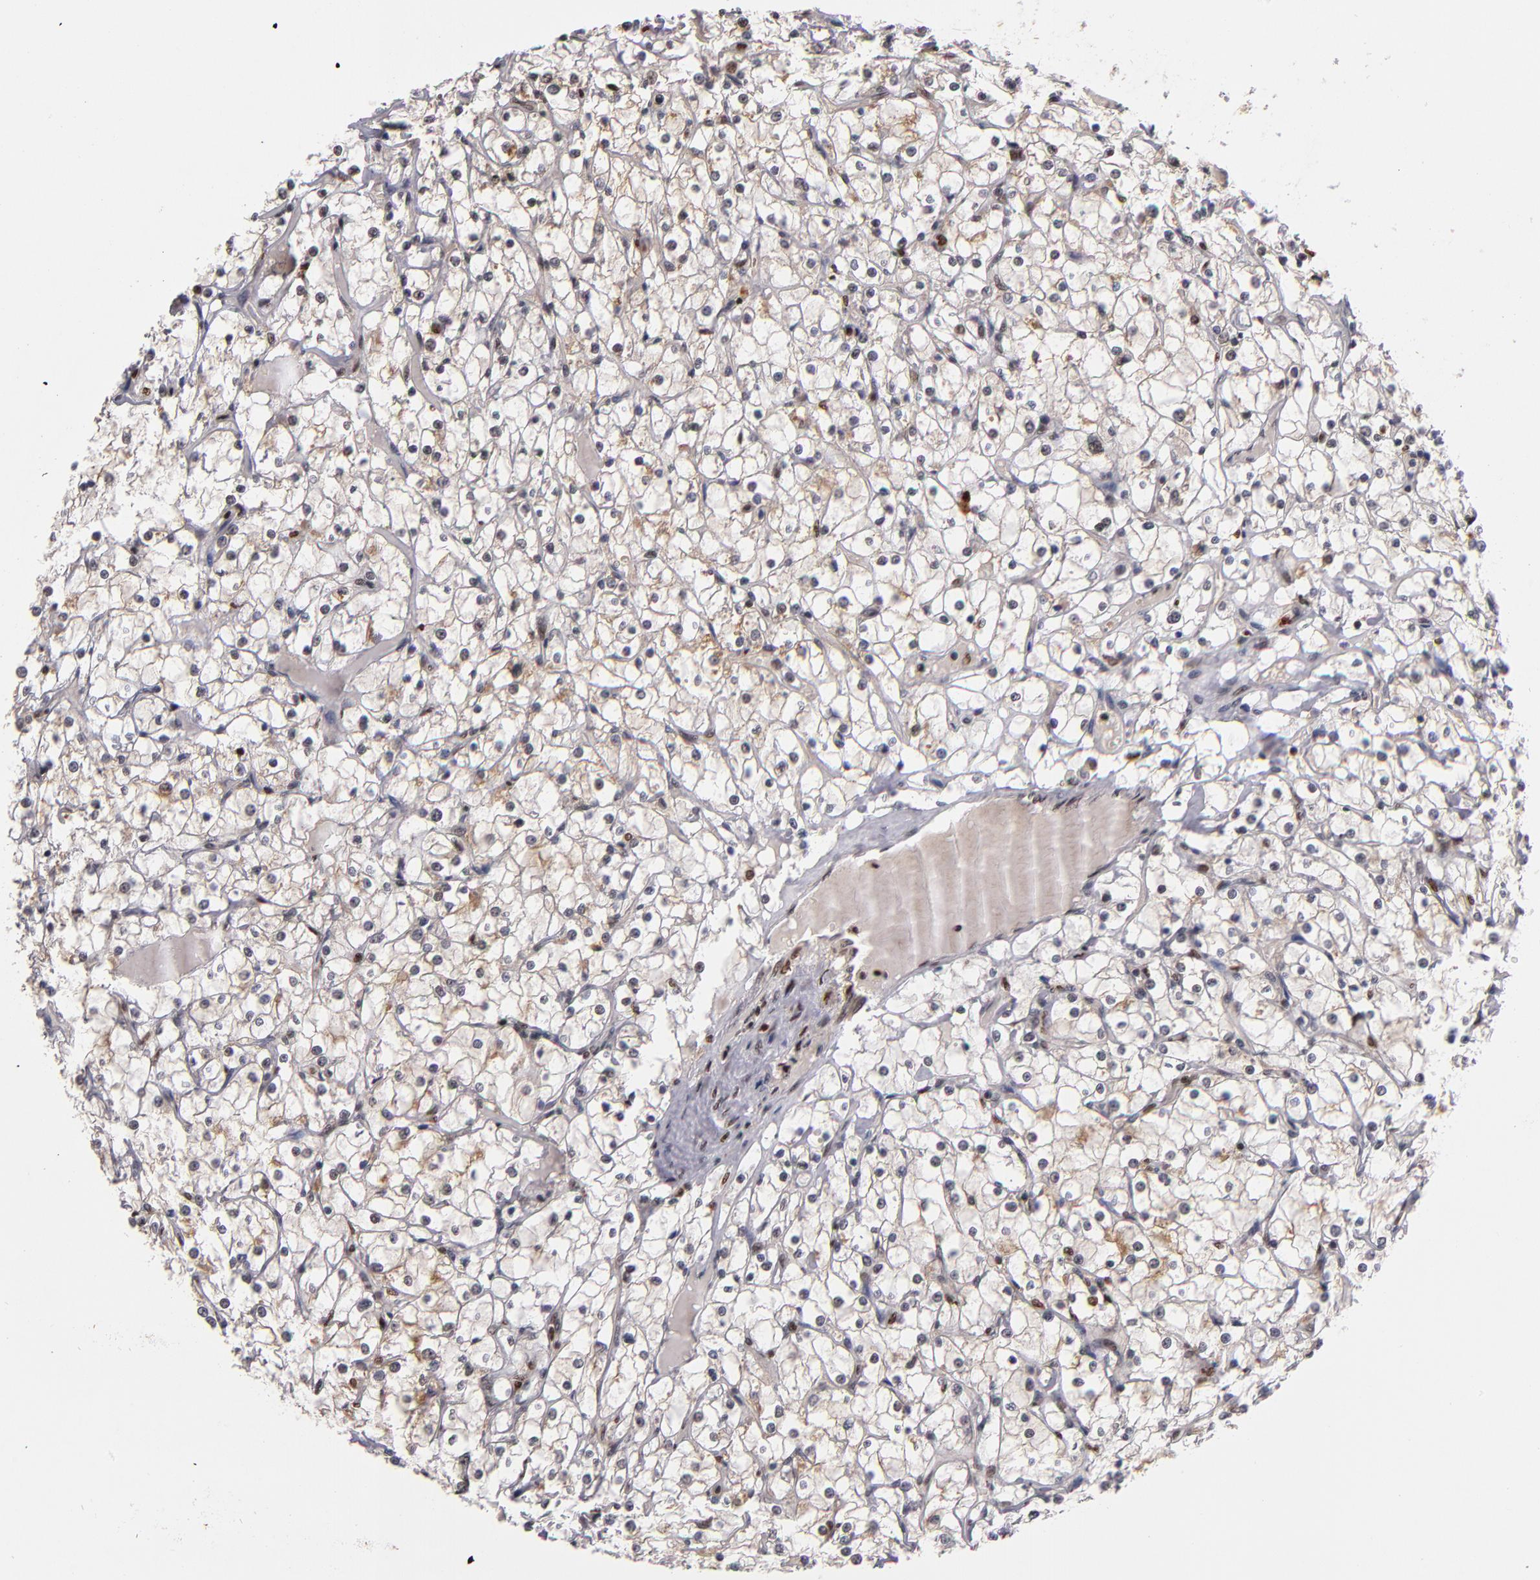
{"staining": {"intensity": "negative", "quantity": "none", "location": "none"}, "tissue": "renal cancer", "cell_type": "Tumor cells", "image_type": "cancer", "snomed": [{"axis": "morphology", "description": "Adenocarcinoma, NOS"}, {"axis": "topography", "description": "Kidney"}], "caption": "Protein analysis of renal cancer (adenocarcinoma) demonstrates no significant staining in tumor cells.", "gene": "KDM6A", "patient": {"sex": "female", "age": 73}}